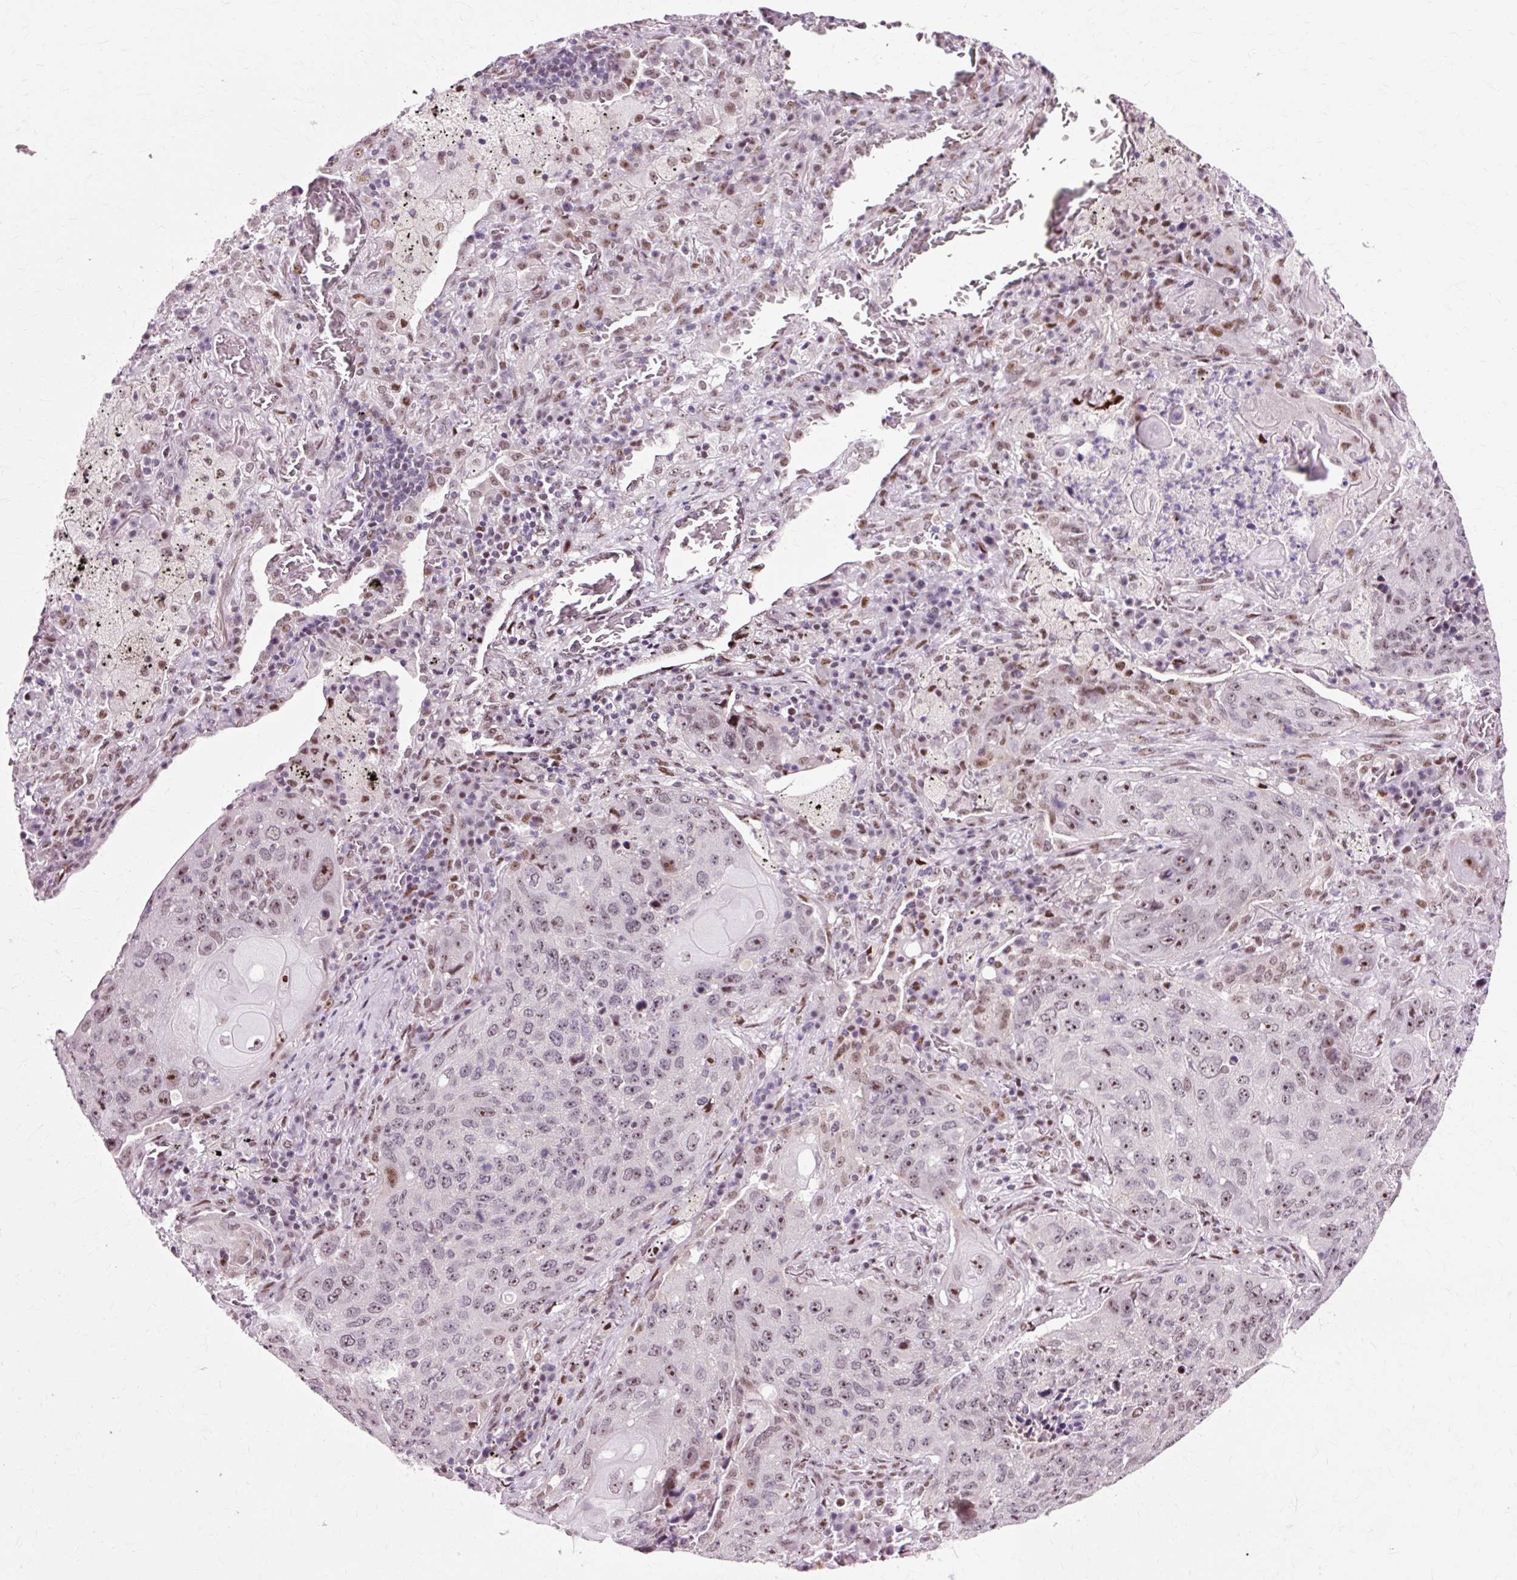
{"staining": {"intensity": "moderate", "quantity": "<25%", "location": "nuclear"}, "tissue": "lung cancer", "cell_type": "Tumor cells", "image_type": "cancer", "snomed": [{"axis": "morphology", "description": "Squamous cell carcinoma, NOS"}, {"axis": "topography", "description": "Lung"}], "caption": "A micrograph of human lung cancer (squamous cell carcinoma) stained for a protein exhibits moderate nuclear brown staining in tumor cells.", "gene": "MACROD2", "patient": {"sex": "female", "age": 63}}